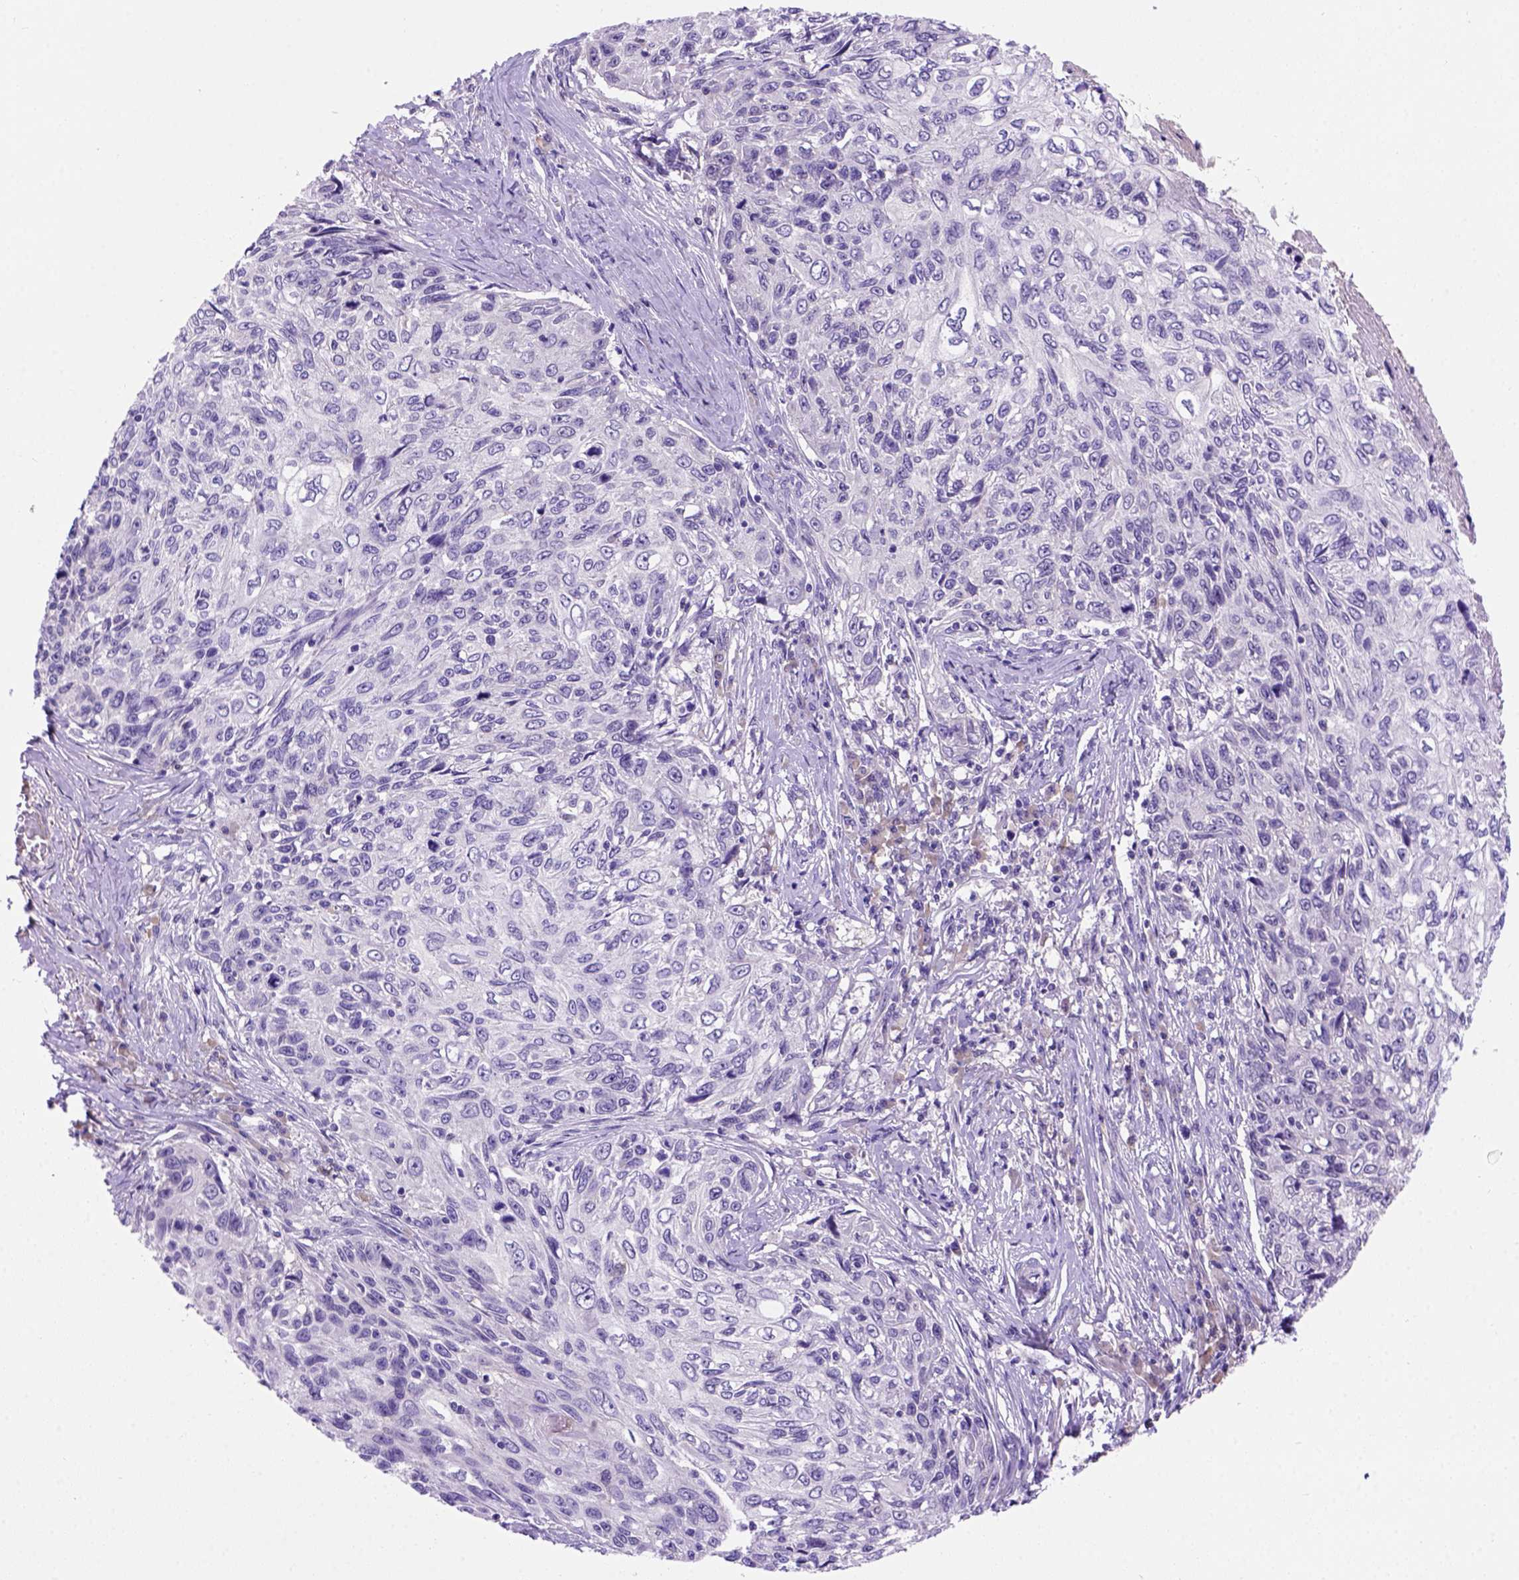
{"staining": {"intensity": "negative", "quantity": "none", "location": "none"}, "tissue": "skin cancer", "cell_type": "Tumor cells", "image_type": "cancer", "snomed": [{"axis": "morphology", "description": "Squamous cell carcinoma, NOS"}, {"axis": "topography", "description": "Skin"}], "caption": "High power microscopy image of an immunohistochemistry photomicrograph of squamous cell carcinoma (skin), revealing no significant staining in tumor cells. (DAB (3,3'-diaminobenzidine) immunohistochemistry (IHC), high magnification).", "gene": "FAM81B", "patient": {"sex": "male", "age": 92}}